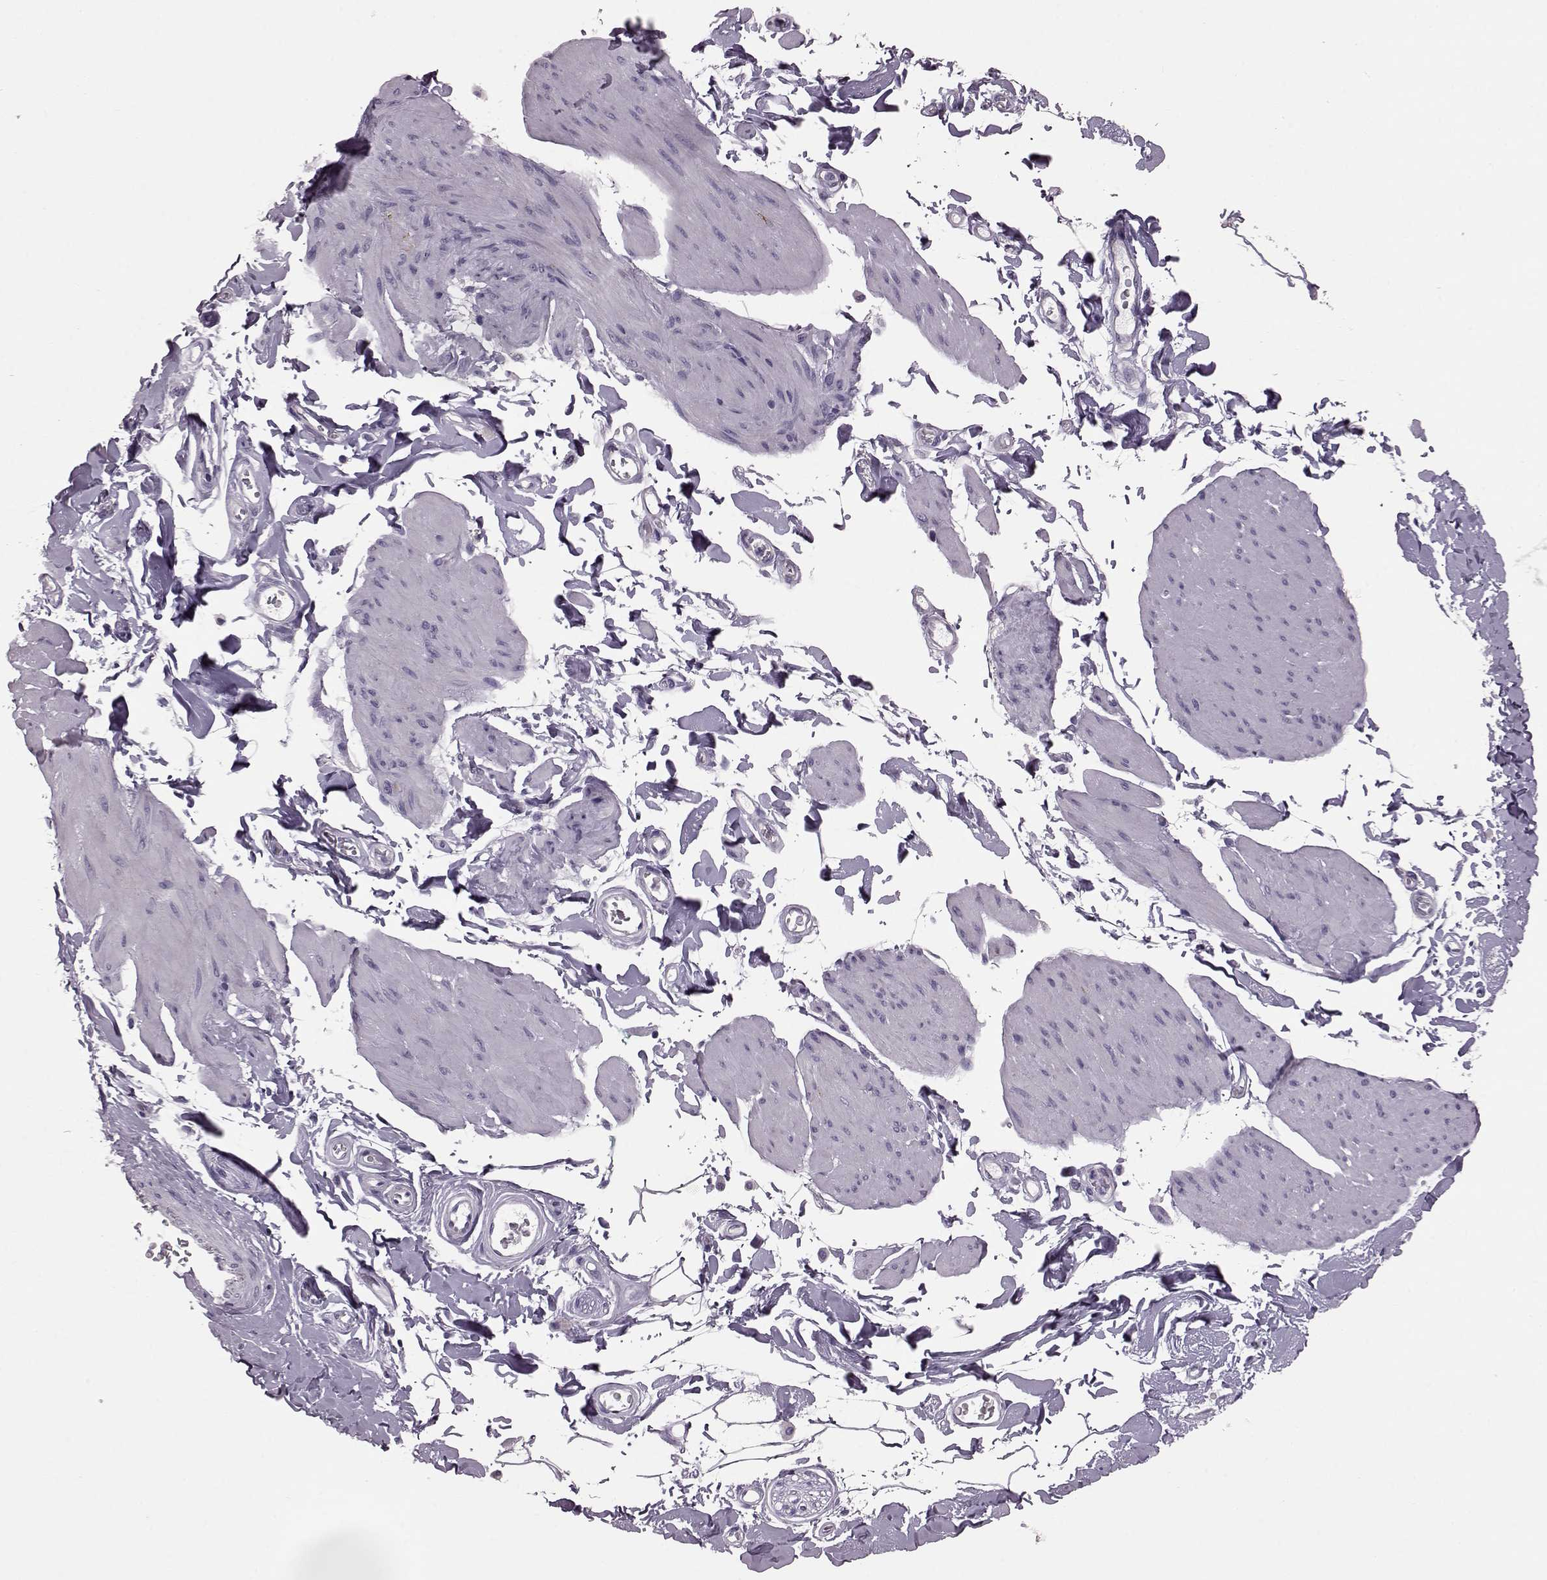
{"staining": {"intensity": "negative", "quantity": "none", "location": "none"}, "tissue": "smooth muscle", "cell_type": "Smooth muscle cells", "image_type": "normal", "snomed": [{"axis": "morphology", "description": "Normal tissue, NOS"}, {"axis": "topography", "description": "Adipose tissue"}, {"axis": "topography", "description": "Smooth muscle"}, {"axis": "topography", "description": "Peripheral nerve tissue"}], "caption": "This is an immunohistochemistry image of benign smooth muscle. There is no expression in smooth muscle cells.", "gene": "RIMS2", "patient": {"sex": "male", "age": 83}}